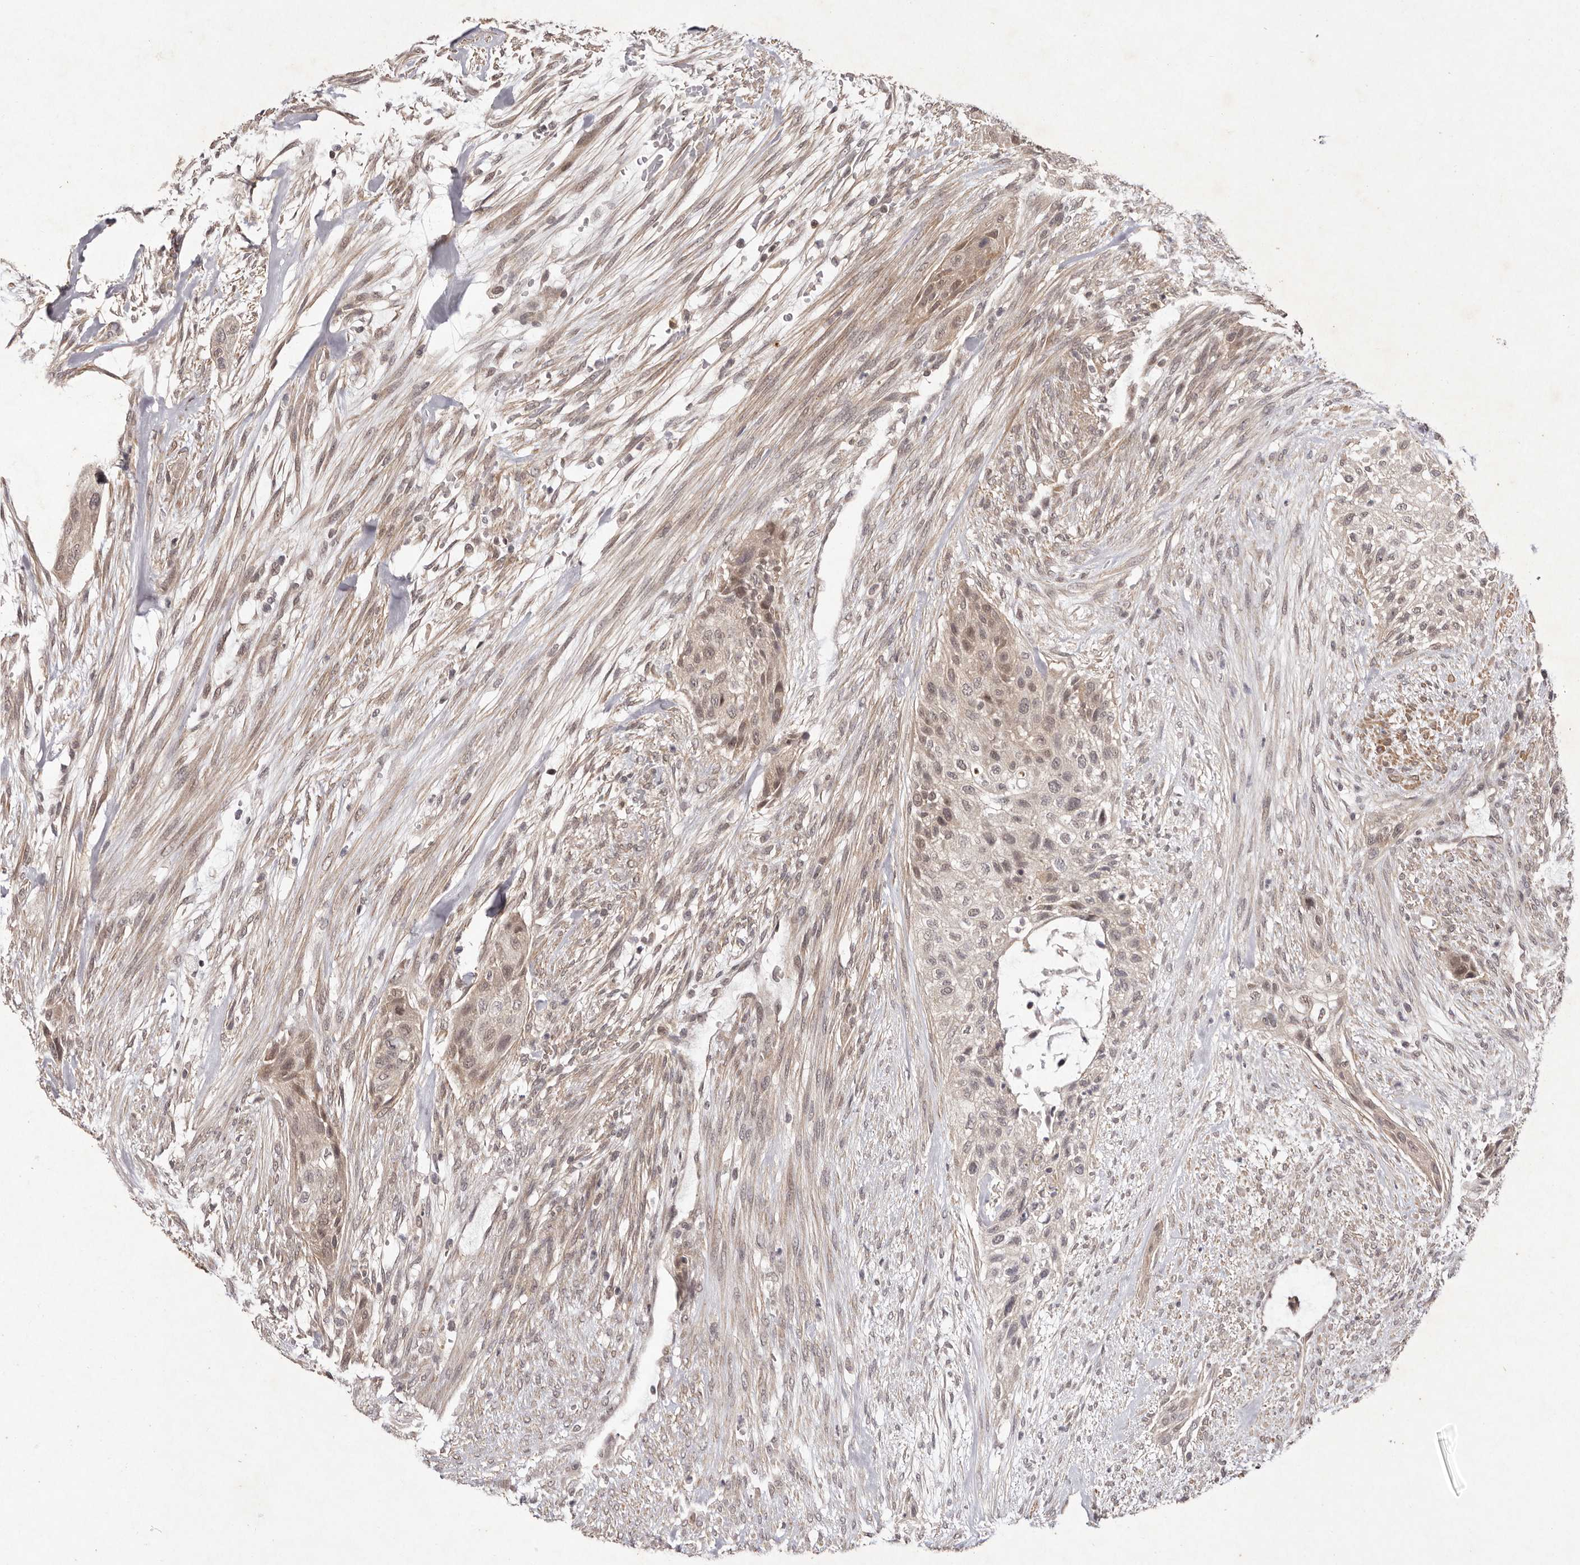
{"staining": {"intensity": "weak", "quantity": ">75%", "location": "cytoplasmic/membranous,nuclear"}, "tissue": "urothelial cancer", "cell_type": "Tumor cells", "image_type": "cancer", "snomed": [{"axis": "morphology", "description": "Urothelial carcinoma, High grade"}, {"axis": "topography", "description": "Urinary bladder"}], "caption": "Protein analysis of high-grade urothelial carcinoma tissue reveals weak cytoplasmic/membranous and nuclear expression in approximately >75% of tumor cells.", "gene": "BUD31", "patient": {"sex": "male", "age": 35}}